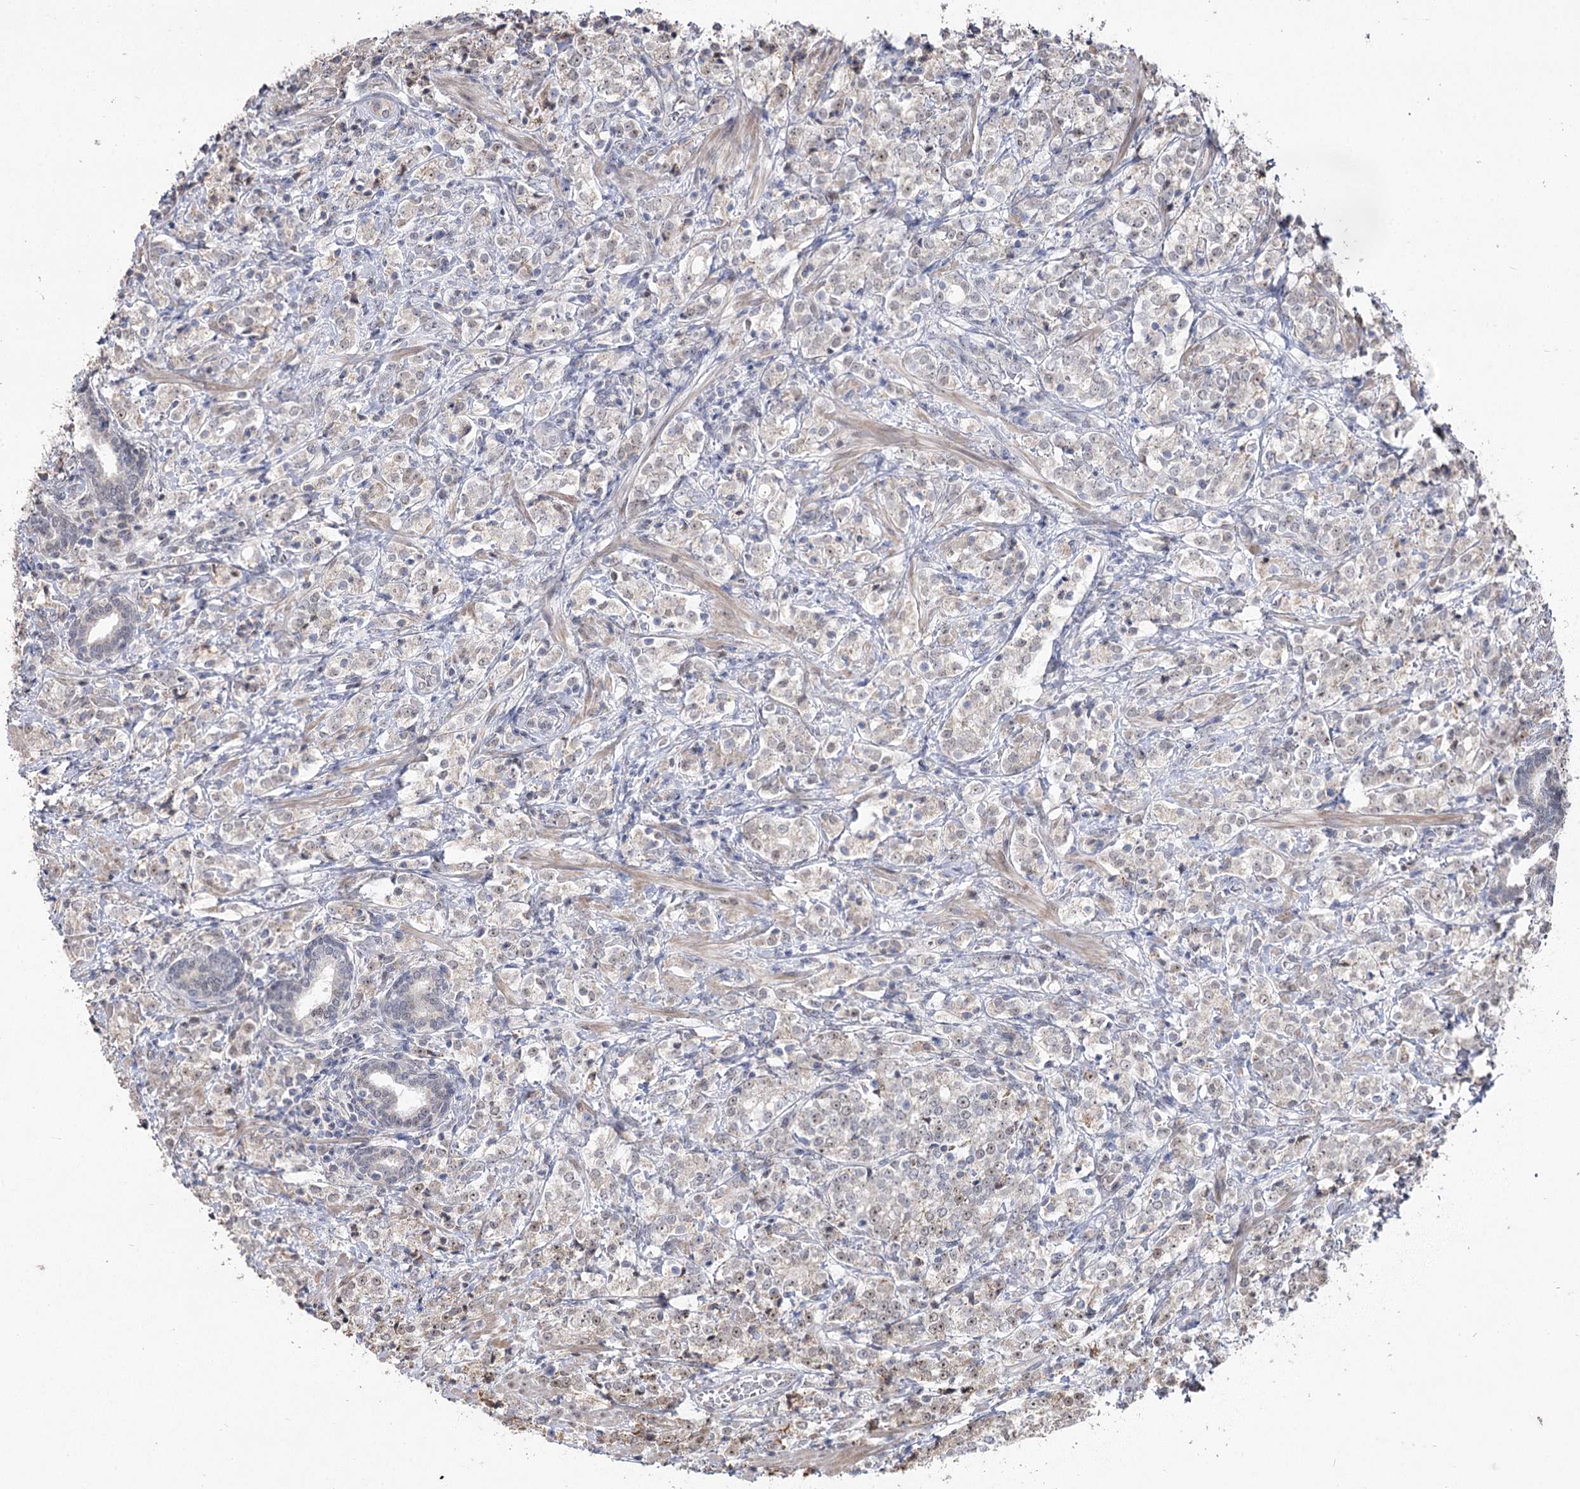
{"staining": {"intensity": "weak", "quantity": "<25%", "location": "nuclear"}, "tissue": "prostate cancer", "cell_type": "Tumor cells", "image_type": "cancer", "snomed": [{"axis": "morphology", "description": "Adenocarcinoma, High grade"}, {"axis": "topography", "description": "Prostate"}], "caption": "High power microscopy micrograph of an immunohistochemistry photomicrograph of prostate cancer, revealing no significant staining in tumor cells. The staining is performed using DAB brown chromogen with nuclei counter-stained in using hematoxylin.", "gene": "RUFY4", "patient": {"sex": "male", "age": 69}}